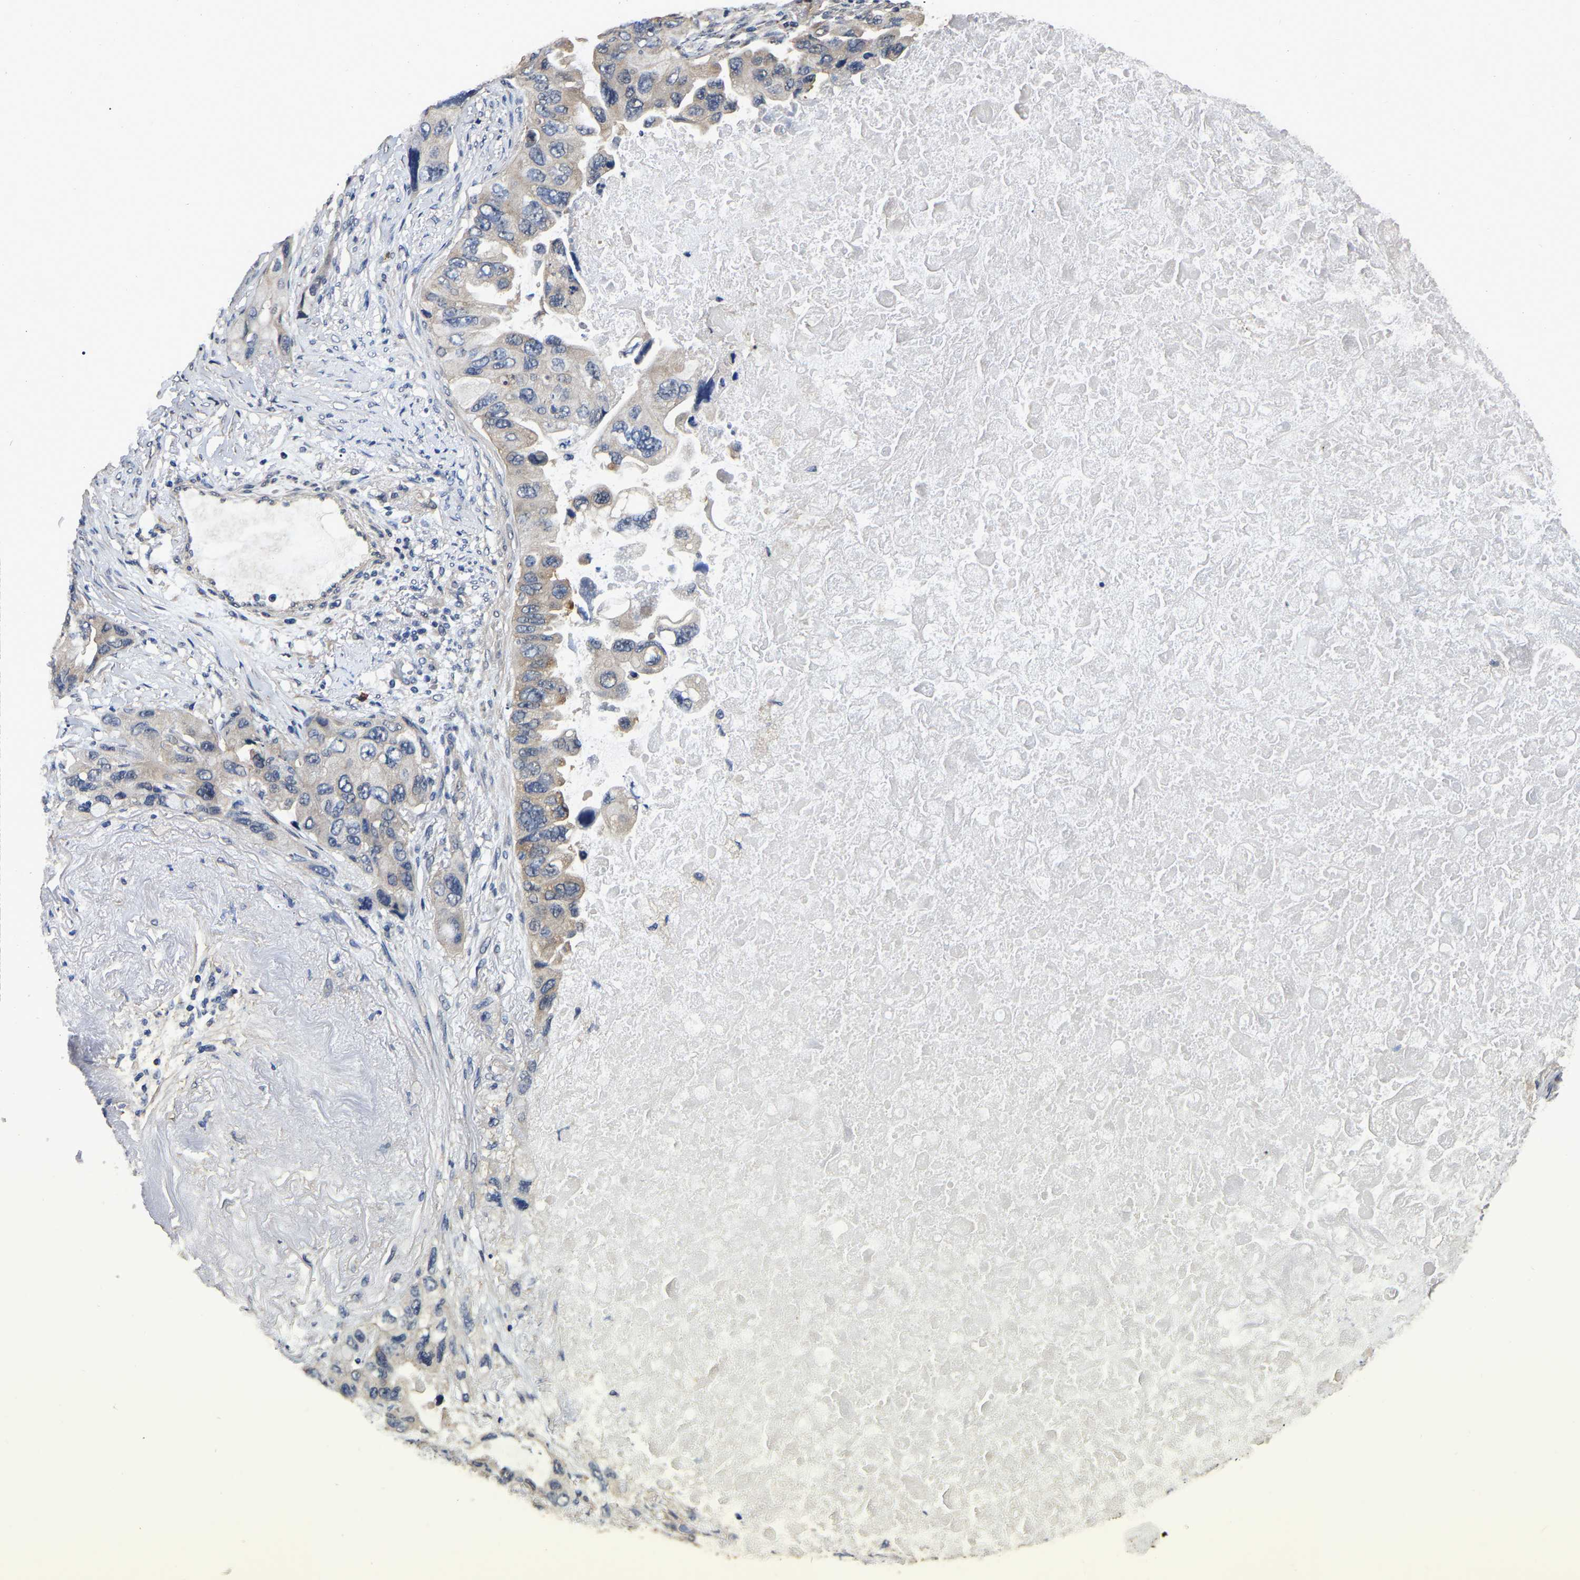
{"staining": {"intensity": "weak", "quantity": "<25%", "location": "cytoplasmic/membranous"}, "tissue": "lung cancer", "cell_type": "Tumor cells", "image_type": "cancer", "snomed": [{"axis": "morphology", "description": "Squamous cell carcinoma, NOS"}, {"axis": "topography", "description": "Lung"}], "caption": "Tumor cells show no significant positivity in lung squamous cell carcinoma.", "gene": "STK32C", "patient": {"sex": "female", "age": 73}}